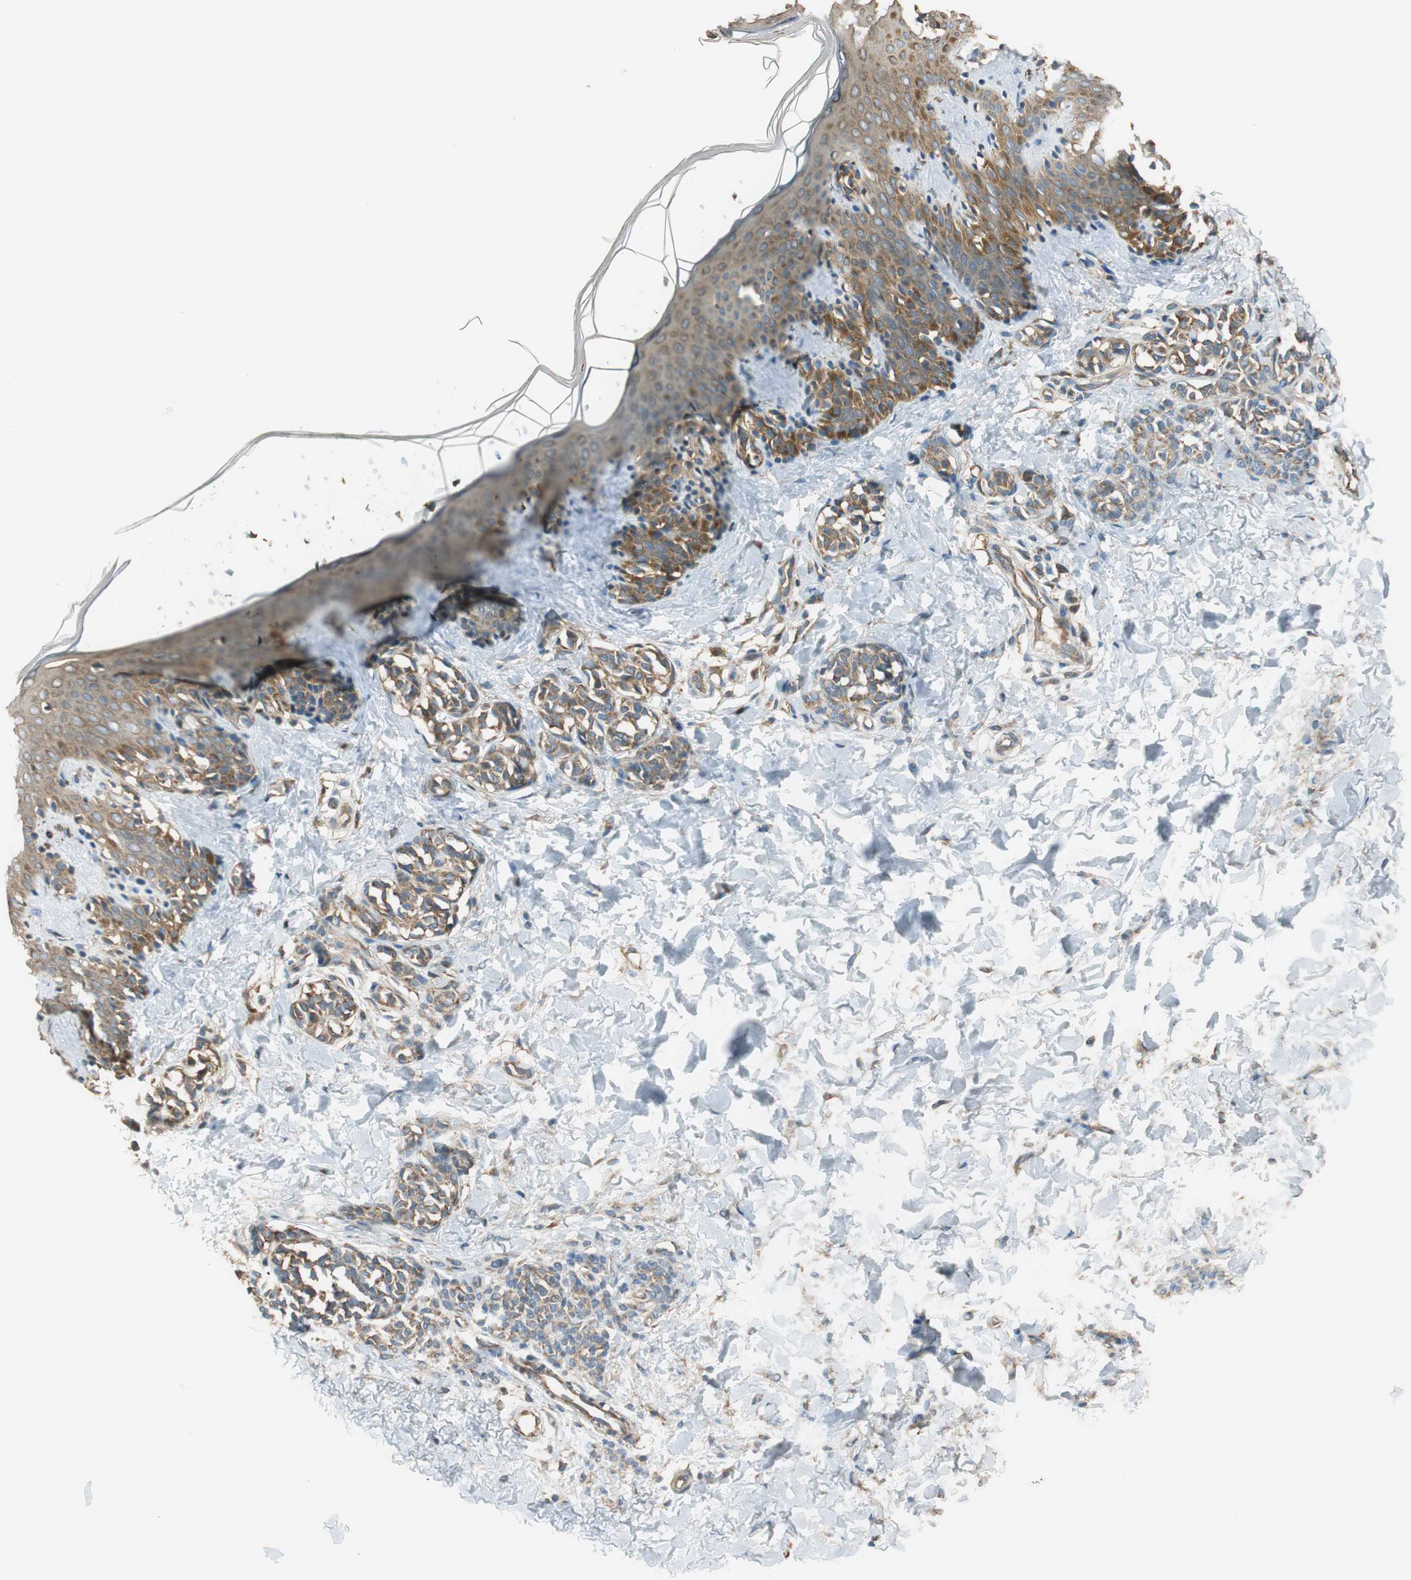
{"staining": {"intensity": "negative", "quantity": "none", "location": "none"}, "tissue": "skin", "cell_type": "Fibroblasts", "image_type": "normal", "snomed": [{"axis": "morphology", "description": "Normal tissue, NOS"}, {"axis": "topography", "description": "Skin"}], "caption": "This is a photomicrograph of IHC staining of benign skin, which shows no positivity in fibroblasts.", "gene": "PI4K2B", "patient": {"sex": "male", "age": 16}}